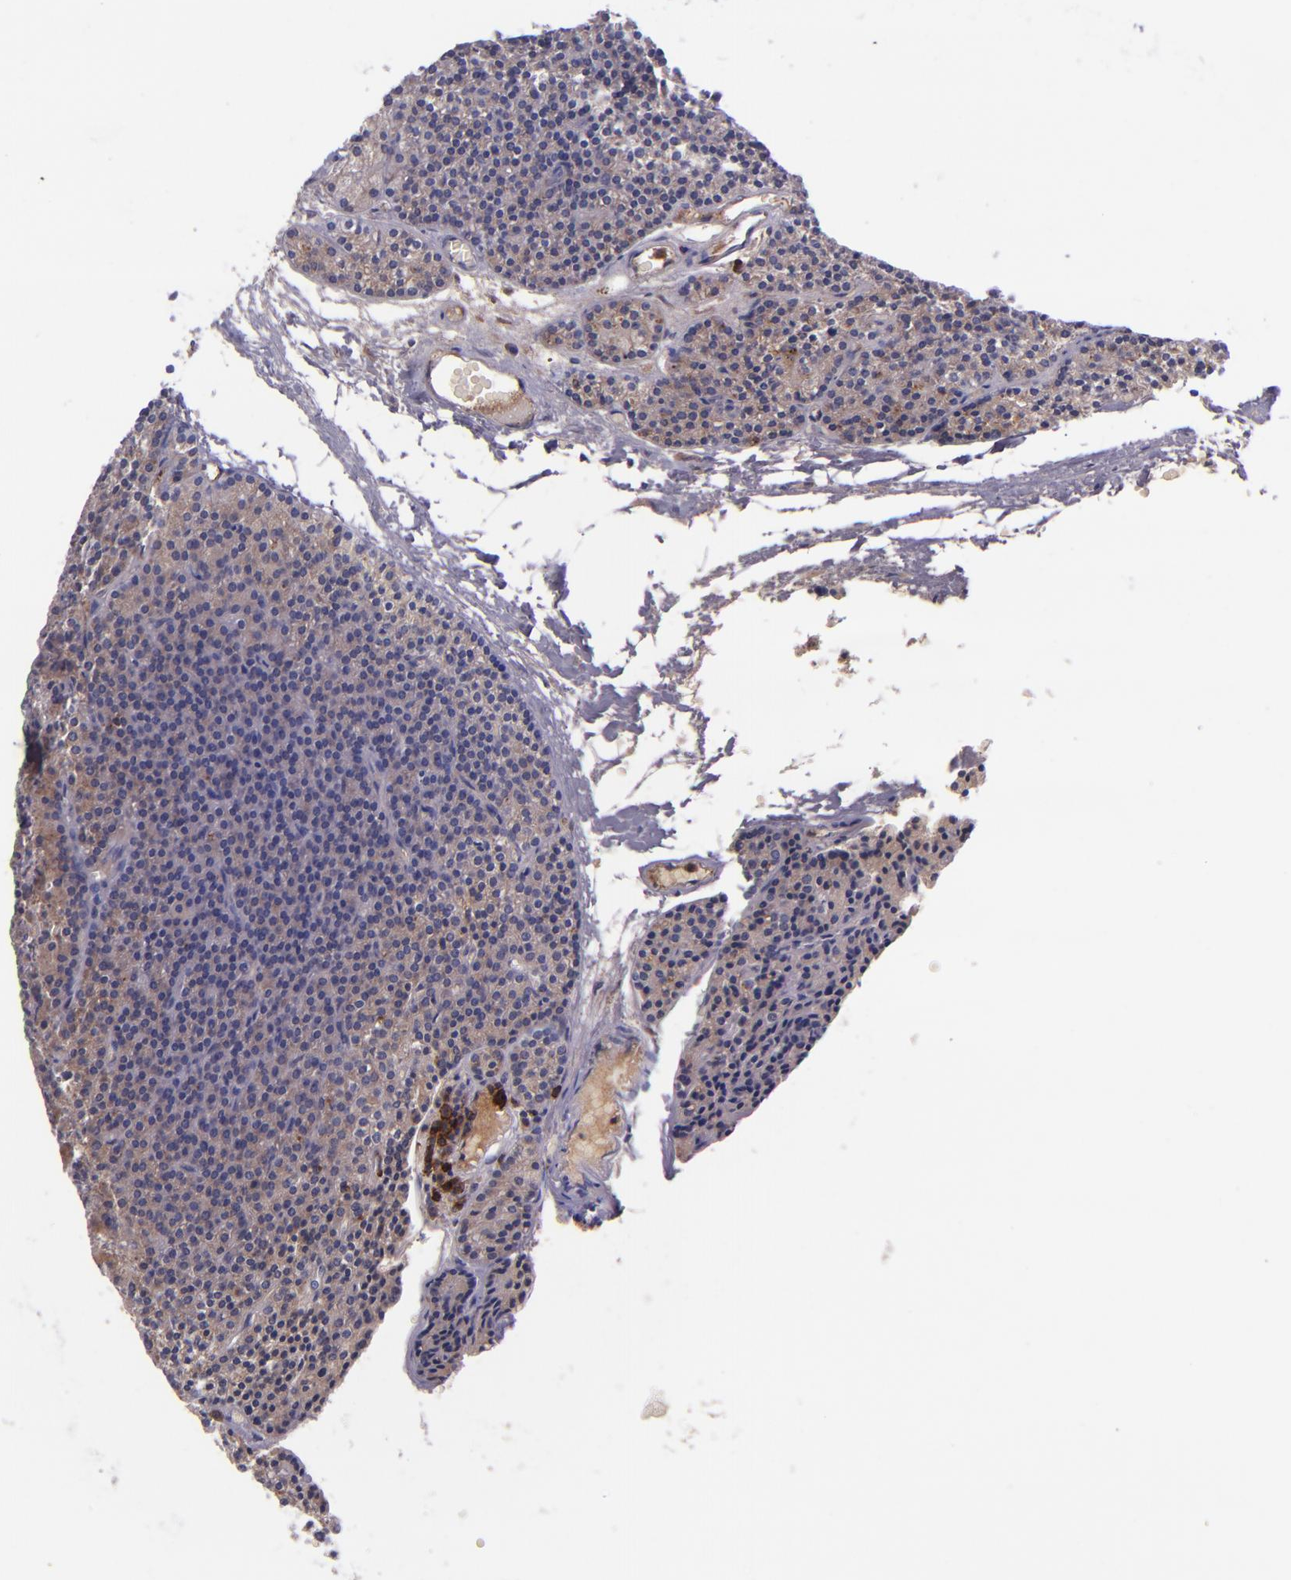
{"staining": {"intensity": "moderate", "quantity": "25%-75%", "location": "cytoplasmic/membranous"}, "tissue": "parathyroid gland", "cell_type": "Glandular cells", "image_type": "normal", "snomed": [{"axis": "morphology", "description": "Normal tissue, NOS"}, {"axis": "topography", "description": "Parathyroid gland"}], "caption": "DAB (3,3'-diaminobenzidine) immunohistochemical staining of benign human parathyroid gland reveals moderate cytoplasmic/membranous protein staining in about 25%-75% of glandular cells.", "gene": "SELL", "patient": {"sex": "male", "age": 57}}